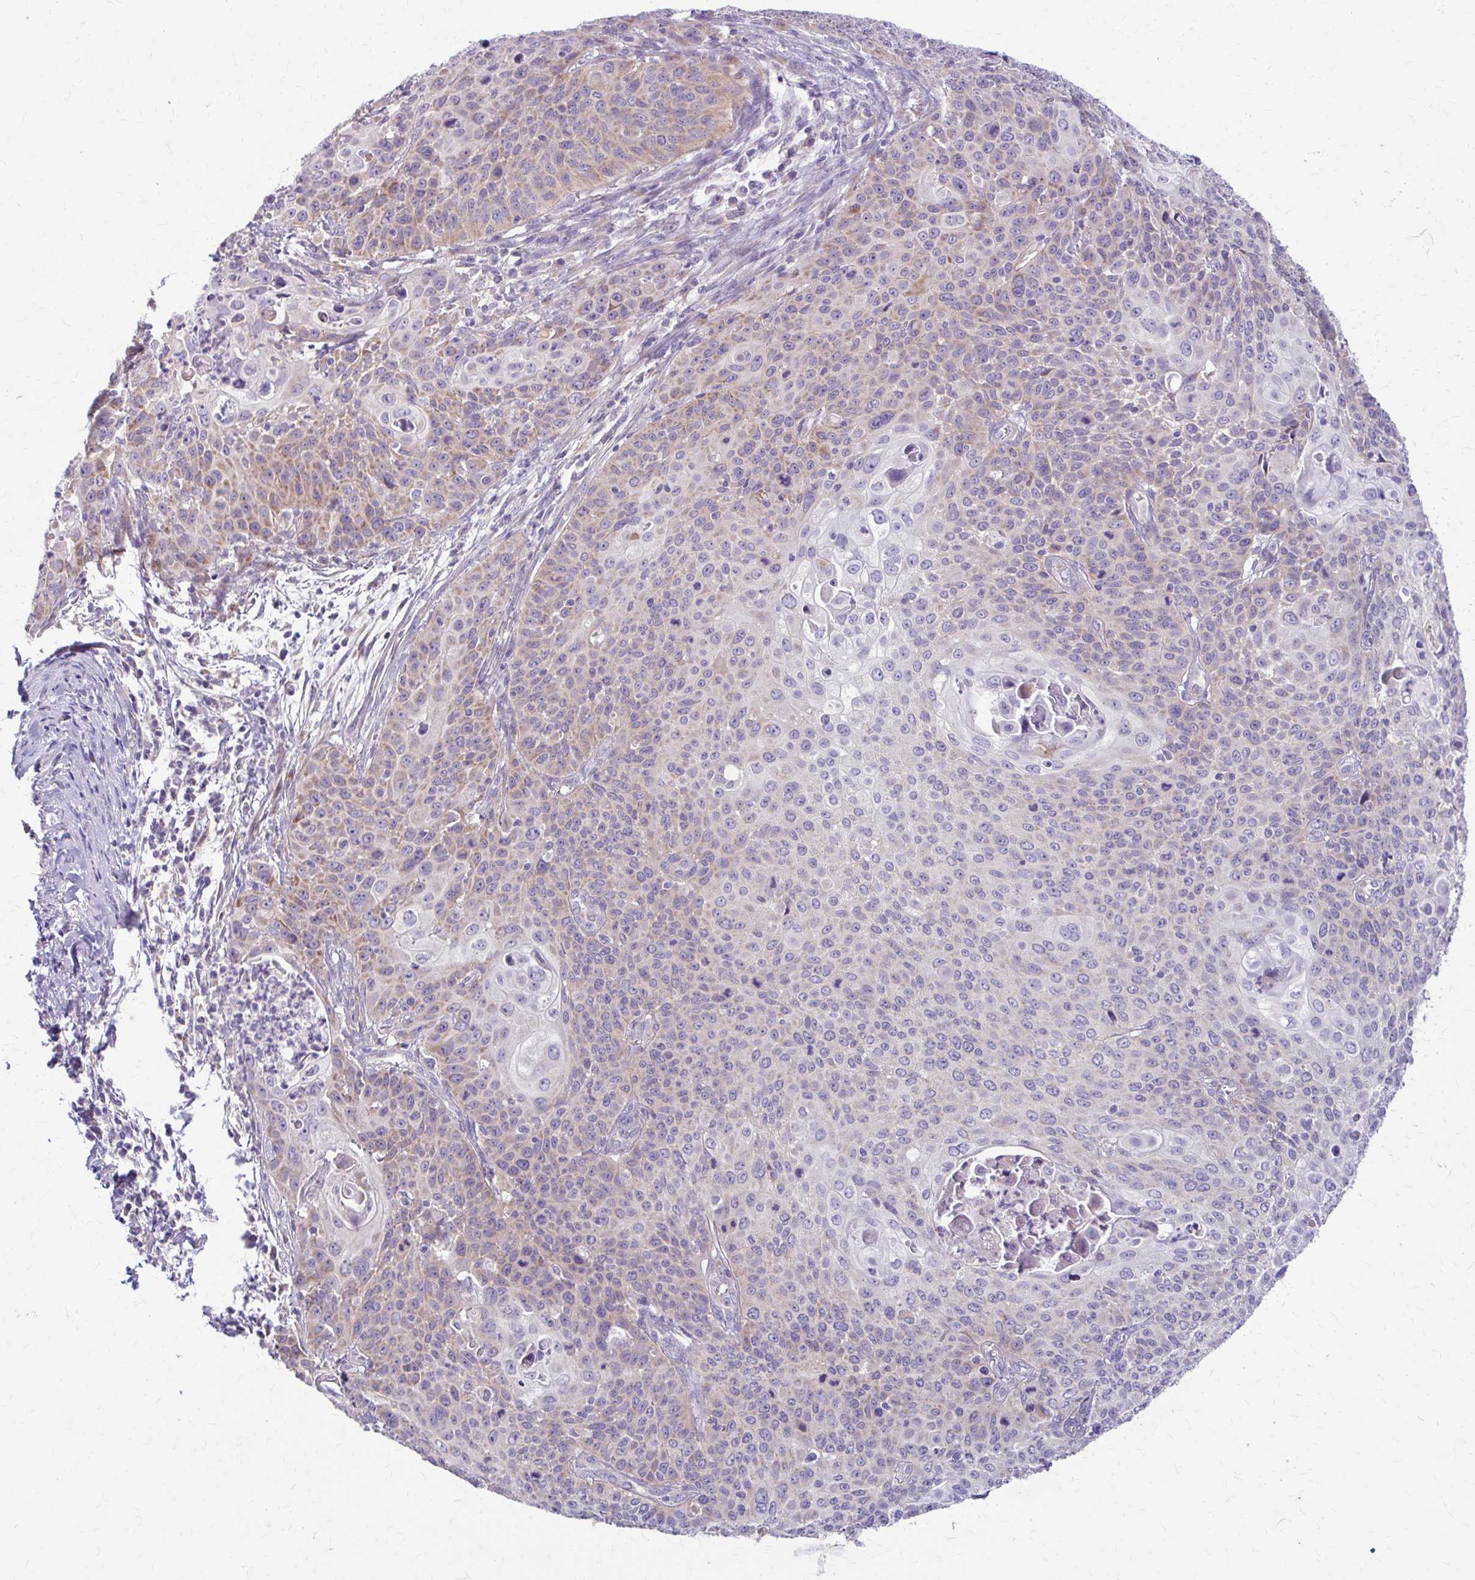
{"staining": {"intensity": "weak", "quantity": "25%-75%", "location": "cytoplasmic/membranous"}, "tissue": "cervical cancer", "cell_type": "Tumor cells", "image_type": "cancer", "snomed": [{"axis": "morphology", "description": "Squamous cell carcinoma, NOS"}, {"axis": "topography", "description": "Cervix"}], "caption": "A high-resolution photomicrograph shows IHC staining of cervical squamous cell carcinoma, which demonstrates weak cytoplasmic/membranous positivity in about 25%-75% of tumor cells. (DAB (3,3'-diaminobenzidine) IHC with brightfield microscopy, high magnification).", "gene": "SAMD13", "patient": {"sex": "female", "age": 65}}